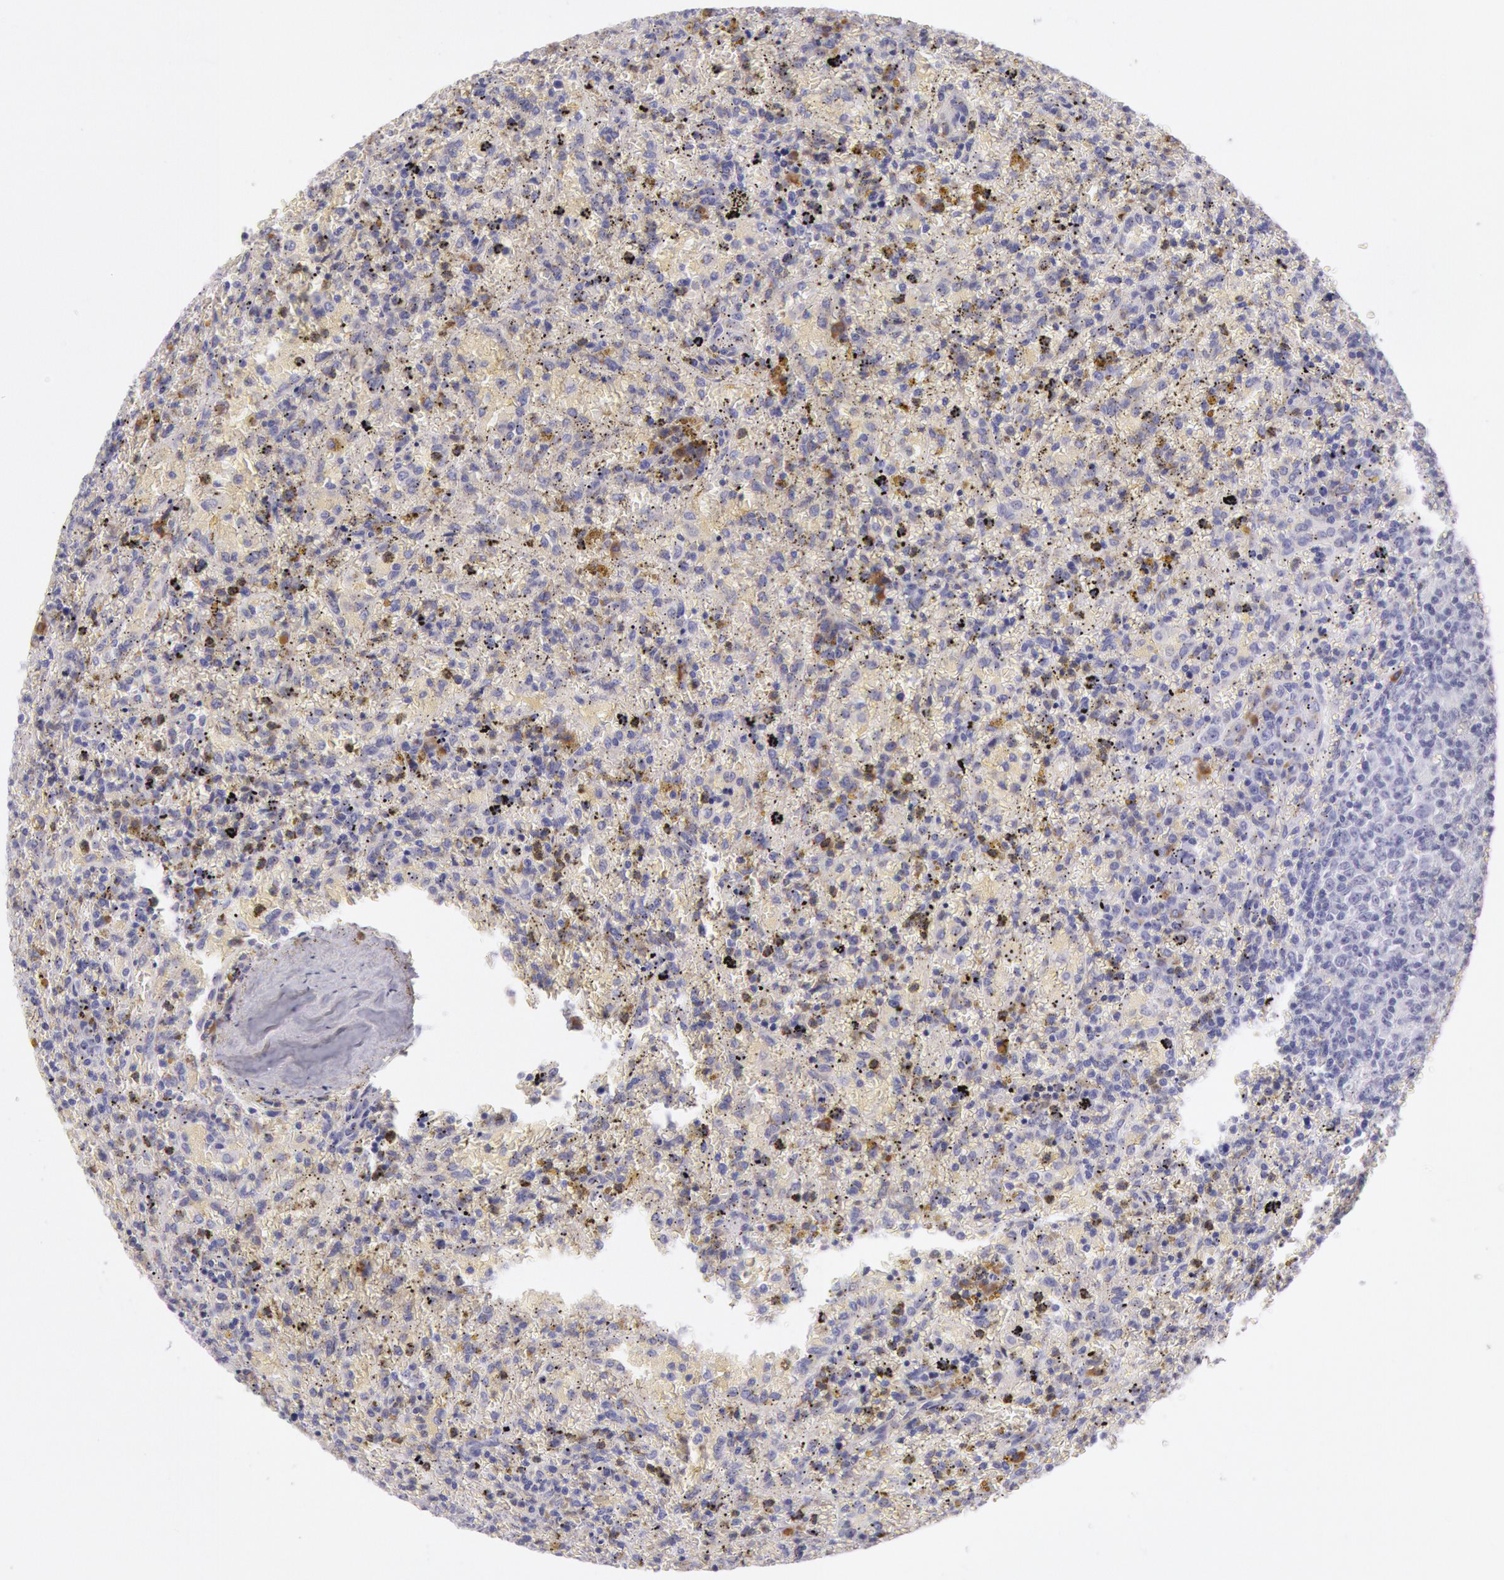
{"staining": {"intensity": "weak", "quantity": "<25%", "location": "cytoplasmic/membranous"}, "tissue": "lymphoma", "cell_type": "Tumor cells", "image_type": "cancer", "snomed": [{"axis": "morphology", "description": "Malignant lymphoma, non-Hodgkin's type, High grade"}, {"axis": "topography", "description": "Spleen"}, {"axis": "topography", "description": "Lymph node"}], "caption": "Immunohistochemical staining of human lymphoma reveals no significant expression in tumor cells.", "gene": "CIDEB", "patient": {"sex": "female", "age": 70}}